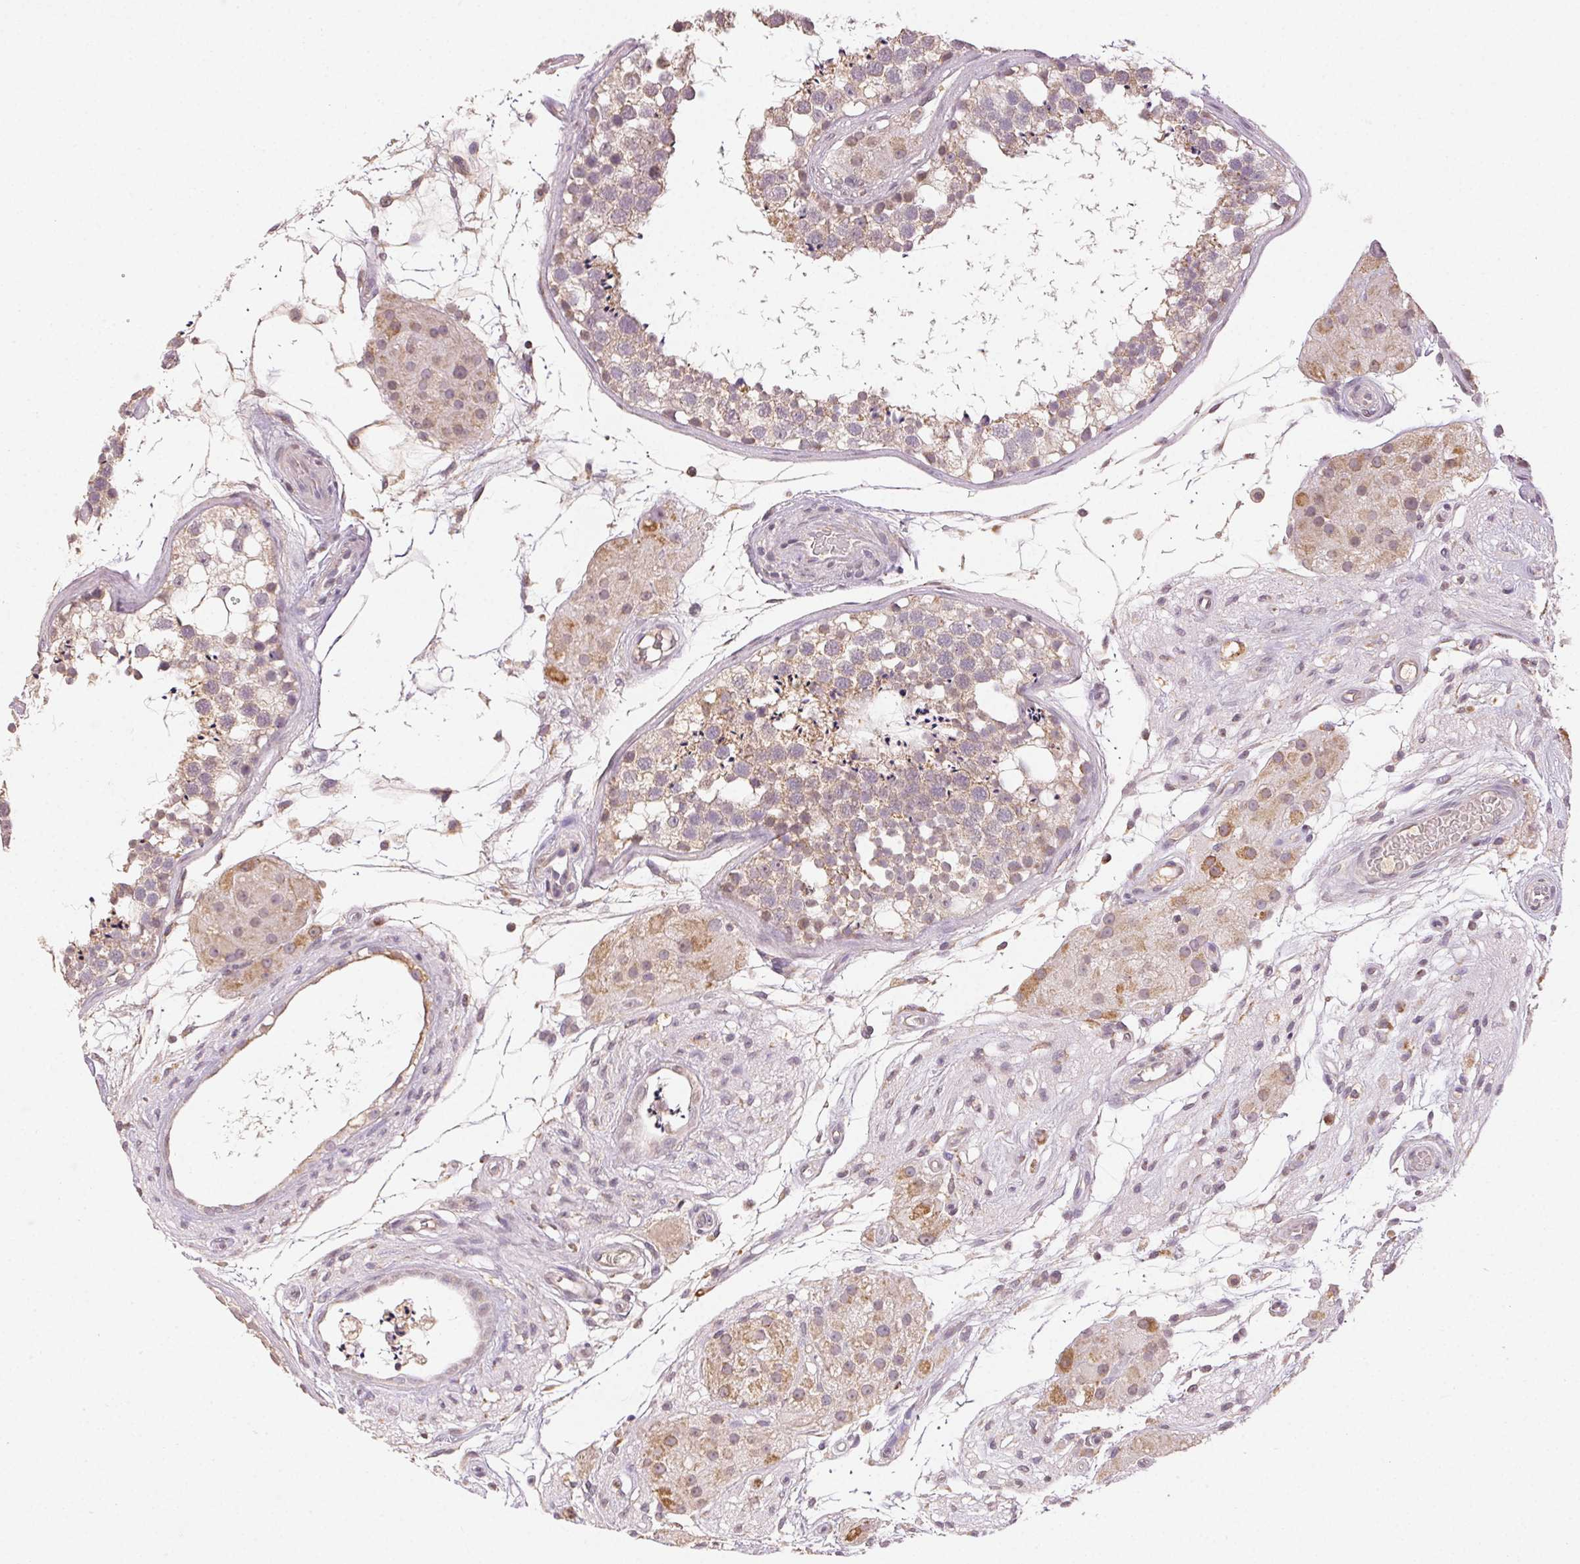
{"staining": {"intensity": "weak", "quantity": "25%-75%", "location": "cytoplasmic/membranous"}, "tissue": "testis", "cell_type": "Cells in seminiferous ducts", "image_type": "normal", "snomed": [{"axis": "morphology", "description": "Normal tissue, NOS"}, {"axis": "morphology", "description": "Seminoma, NOS"}, {"axis": "topography", "description": "Testis"}], "caption": "Immunohistochemical staining of benign testis shows 25%-75% levels of weak cytoplasmic/membranous protein expression in approximately 25%-75% of cells in seminiferous ducts.", "gene": "CLASP1", "patient": {"sex": "male", "age": 65}}